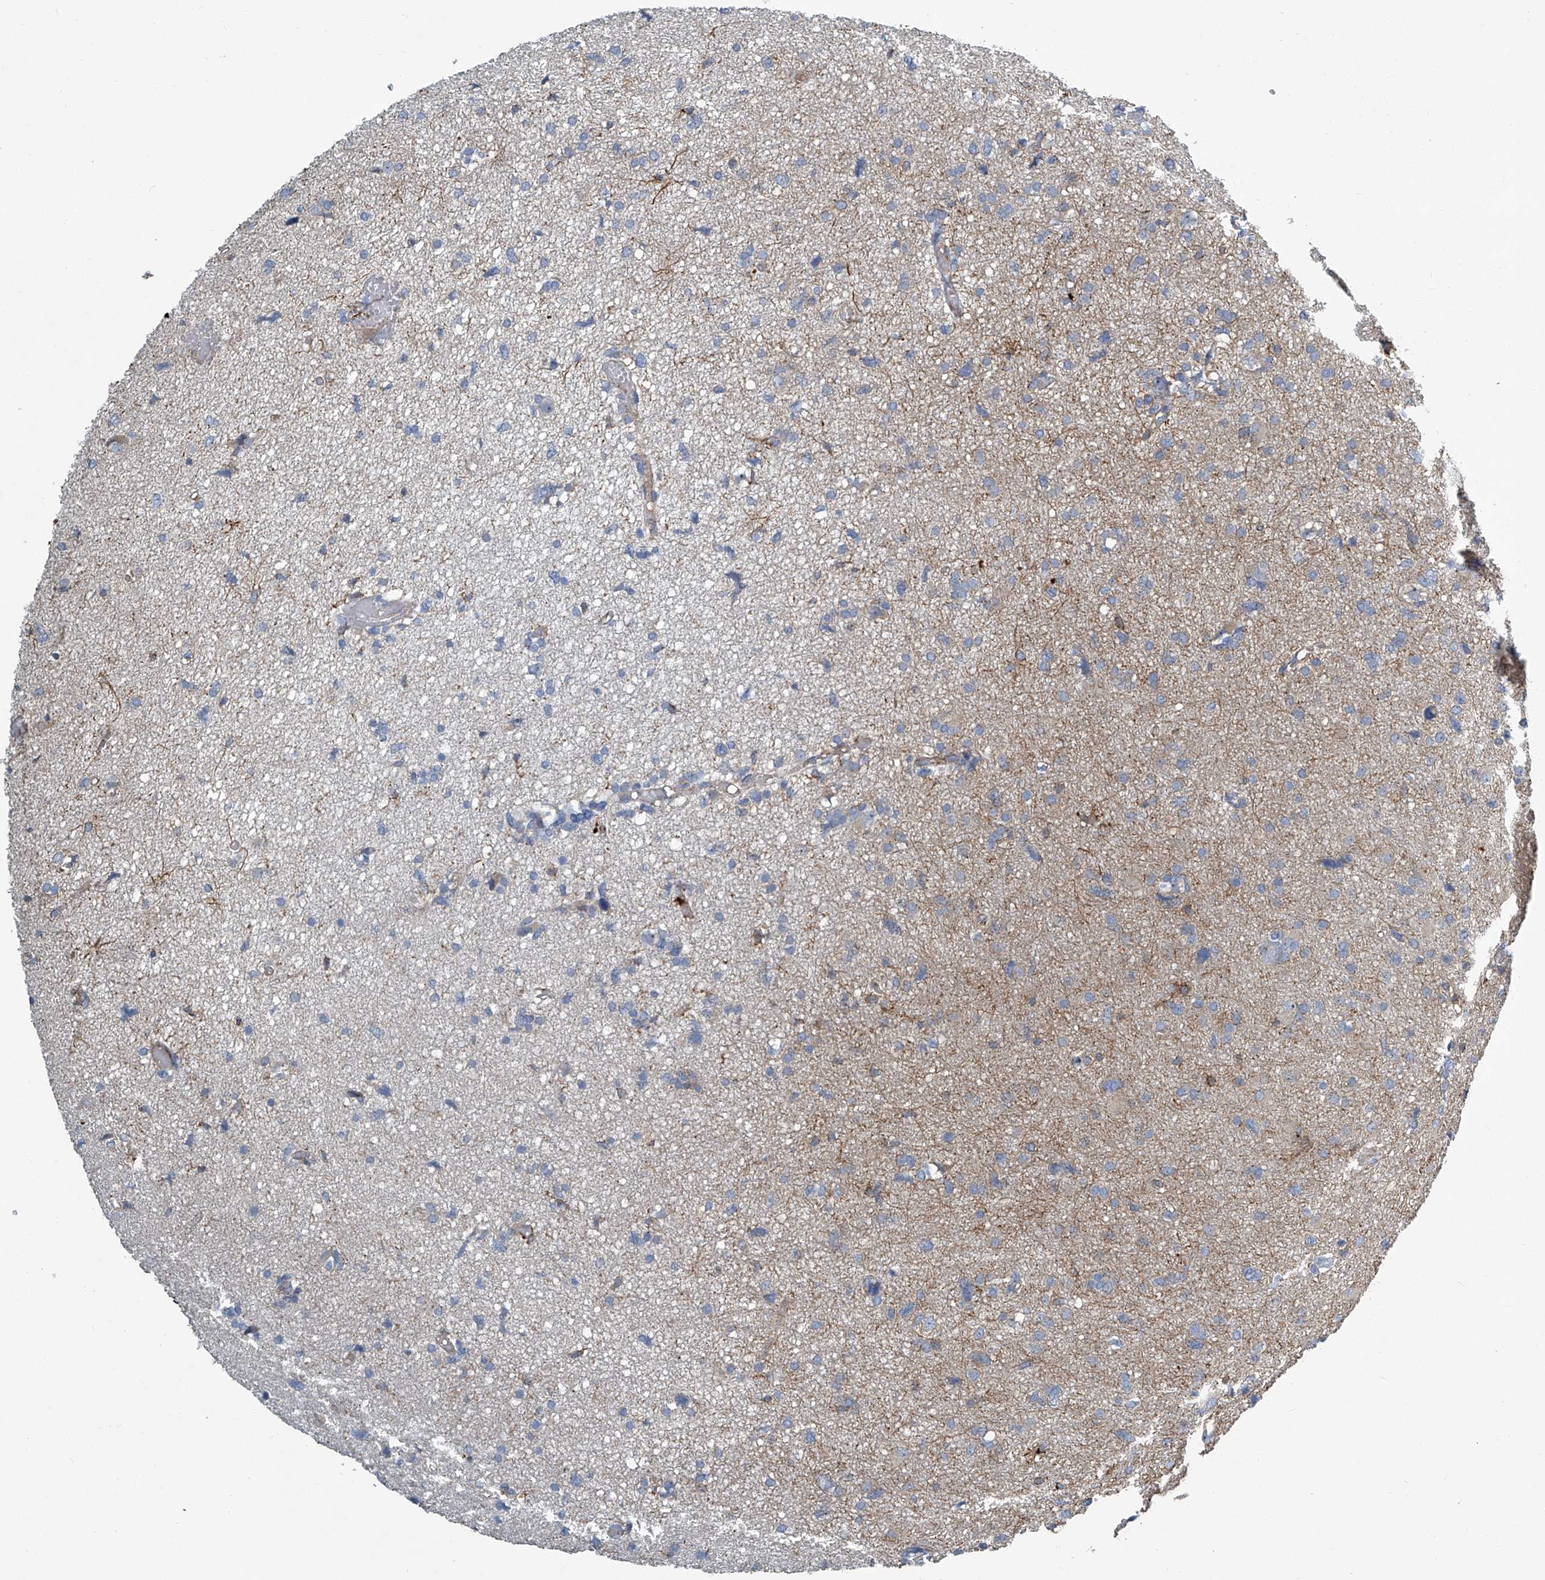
{"staining": {"intensity": "negative", "quantity": "none", "location": "none"}, "tissue": "glioma", "cell_type": "Tumor cells", "image_type": "cancer", "snomed": [{"axis": "morphology", "description": "Glioma, malignant, High grade"}, {"axis": "topography", "description": "Brain"}], "caption": "This is a micrograph of immunohistochemistry (IHC) staining of glioma, which shows no expression in tumor cells.", "gene": "FAM167A", "patient": {"sex": "female", "age": 59}}